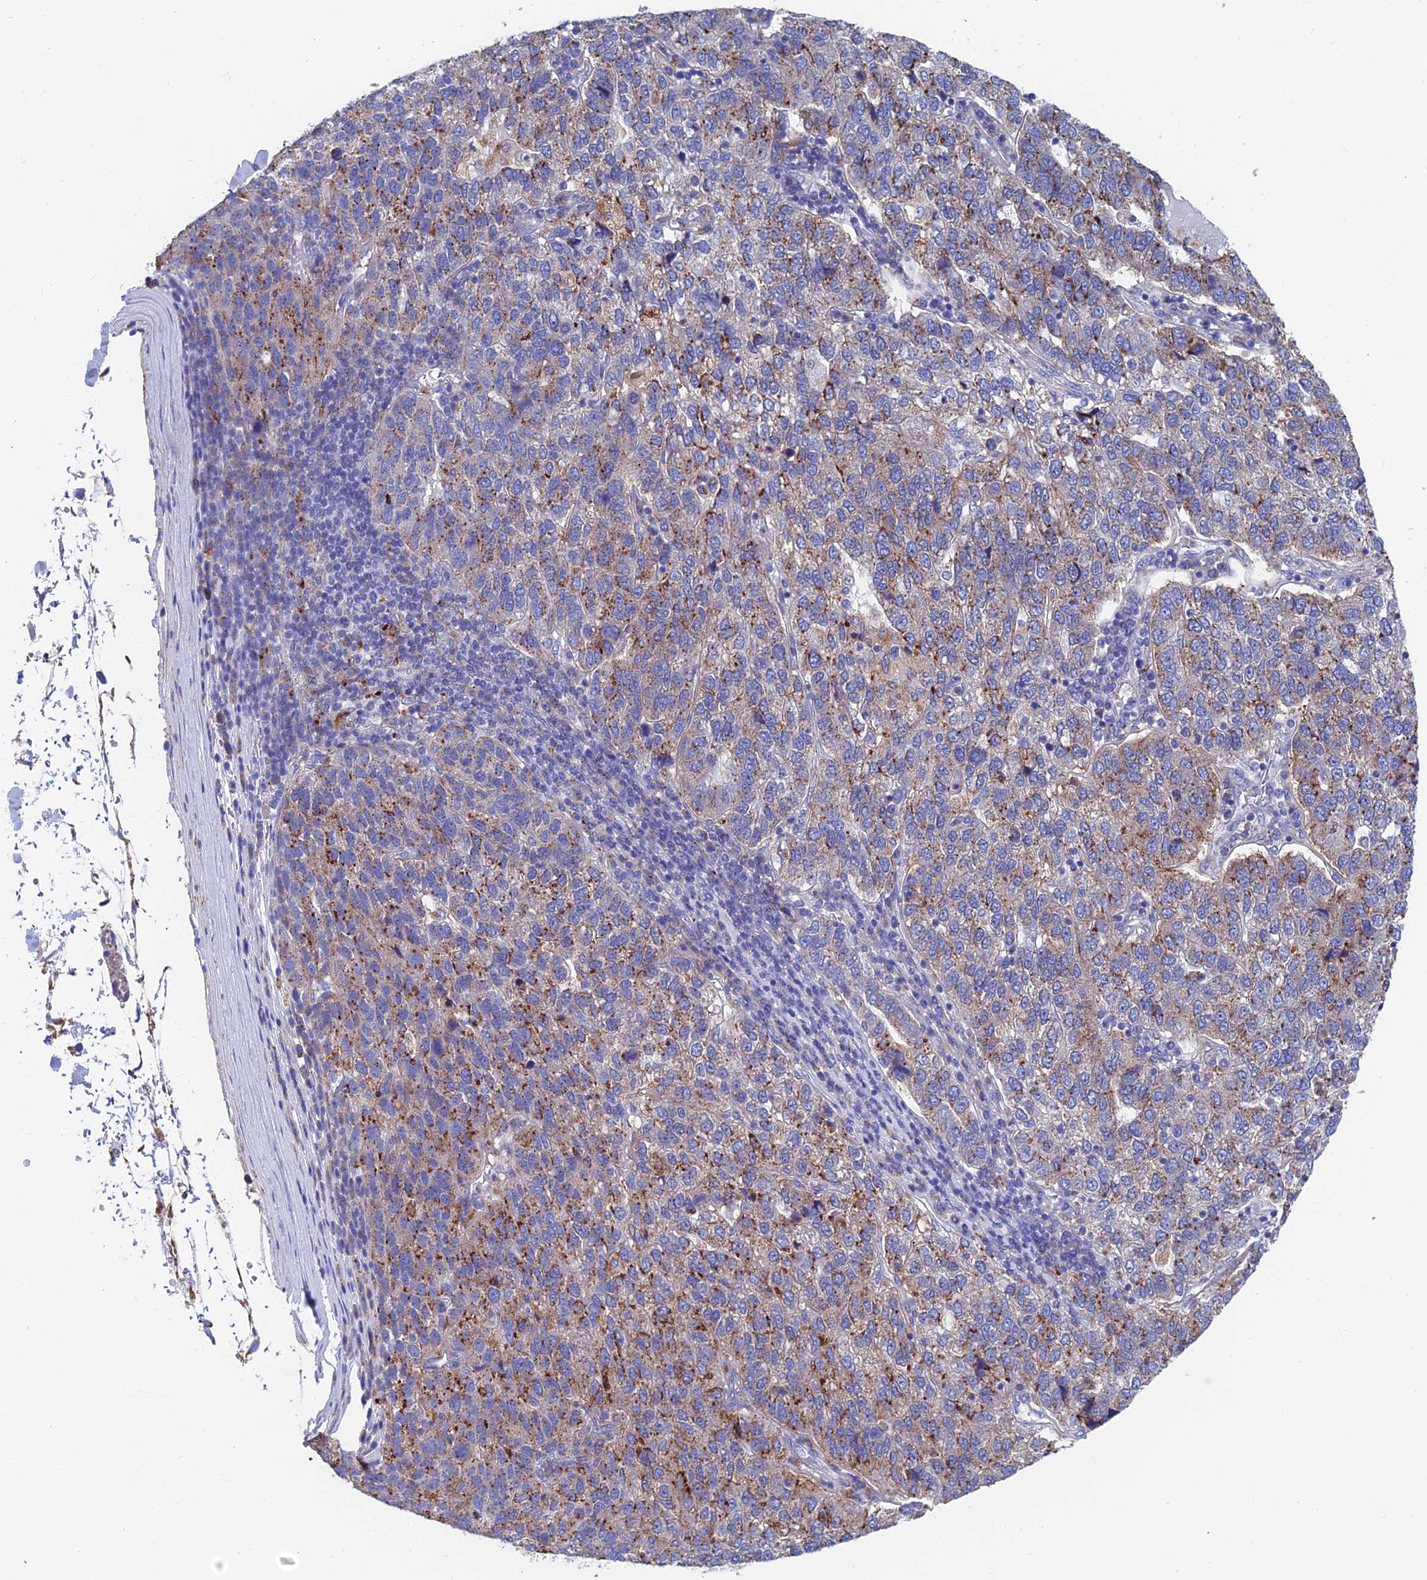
{"staining": {"intensity": "moderate", "quantity": ">75%", "location": "cytoplasmic/membranous"}, "tissue": "pancreatic cancer", "cell_type": "Tumor cells", "image_type": "cancer", "snomed": [{"axis": "morphology", "description": "Adenocarcinoma, NOS"}, {"axis": "topography", "description": "Pancreas"}], "caption": "DAB (3,3'-diaminobenzidine) immunohistochemical staining of pancreatic cancer displays moderate cytoplasmic/membranous protein expression in about >75% of tumor cells. (DAB (3,3'-diaminobenzidine) IHC, brown staining for protein, blue staining for nuclei).", "gene": "SPNS1", "patient": {"sex": "female", "age": 61}}